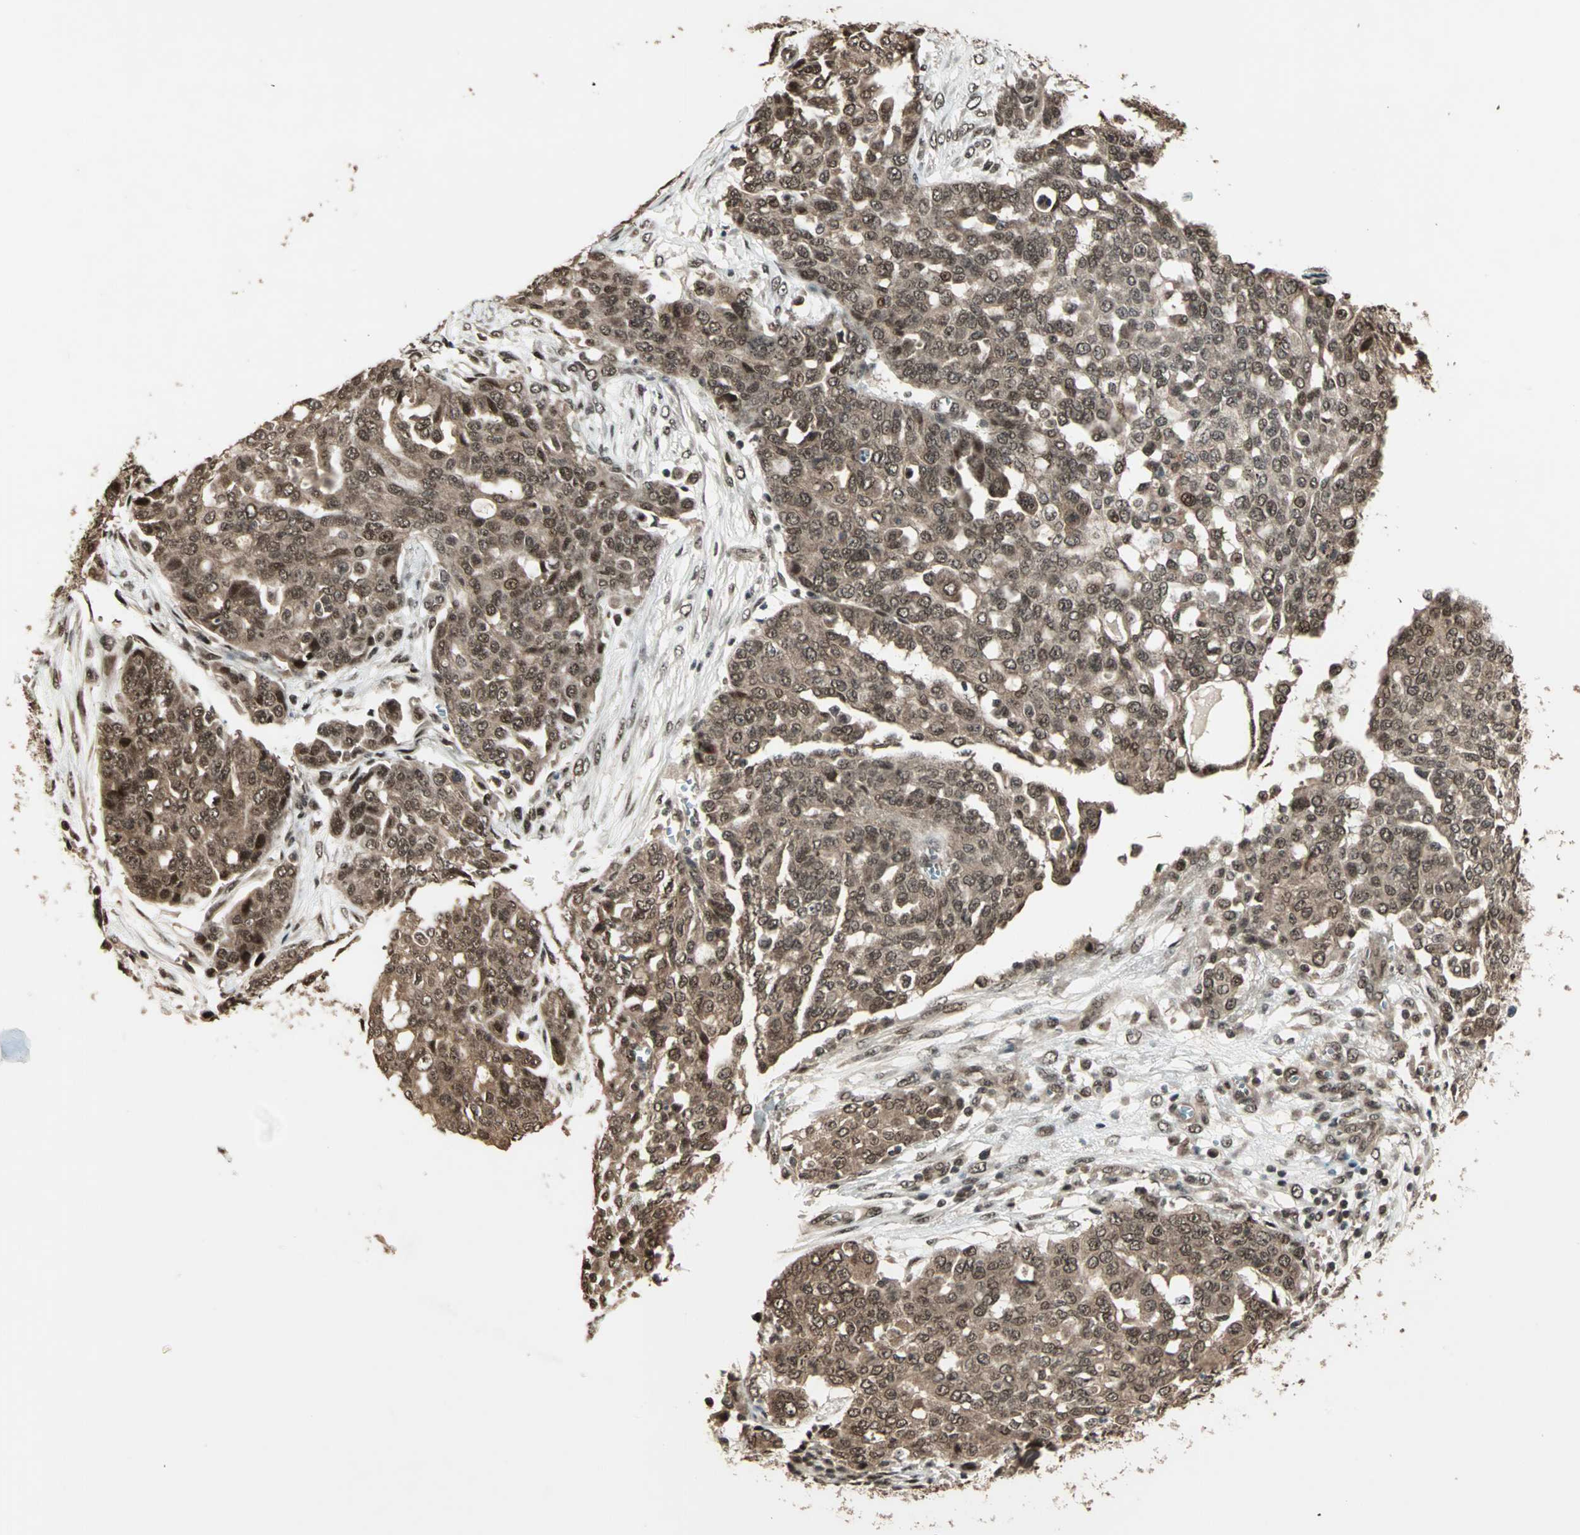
{"staining": {"intensity": "moderate", "quantity": ">75%", "location": "cytoplasmic/membranous,nuclear"}, "tissue": "ovarian cancer", "cell_type": "Tumor cells", "image_type": "cancer", "snomed": [{"axis": "morphology", "description": "Cystadenocarcinoma, serous, NOS"}, {"axis": "topography", "description": "Soft tissue"}, {"axis": "topography", "description": "Ovary"}], "caption": "This histopathology image displays immunohistochemistry (IHC) staining of human ovarian cancer, with medium moderate cytoplasmic/membranous and nuclear expression in about >75% of tumor cells.", "gene": "ZNF44", "patient": {"sex": "female", "age": 57}}